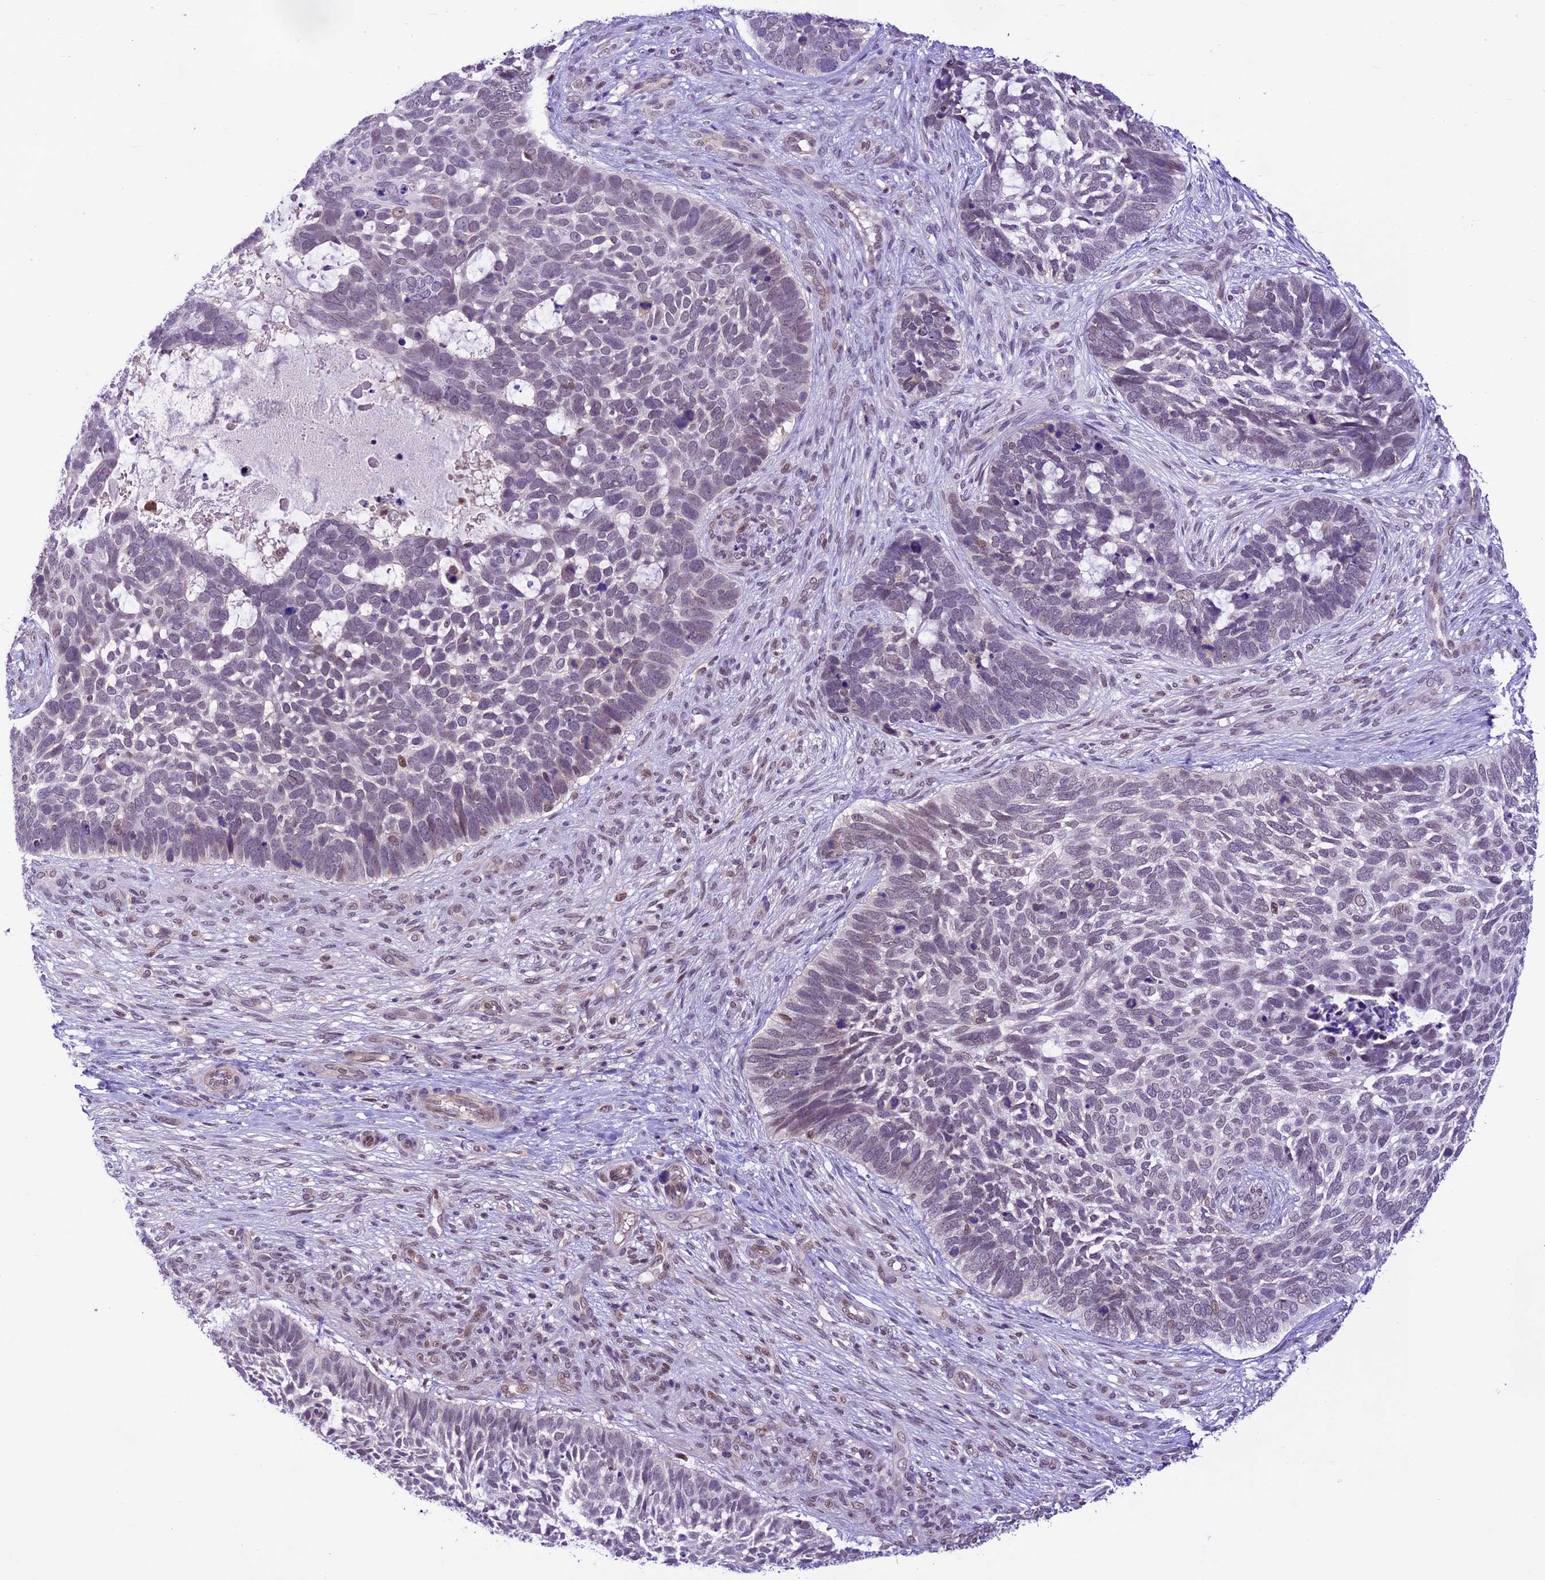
{"staining": {"intensity": "negative", "quantity": "none", "location": "none"}, "tissue": "skin cancer", "cell_type": "Tumor cells", "image_type": "cancer", "snomed": [{"axis": "morphology", "description": "Basal cell carcinoma"}, {"axis": "topography", "description": "Skin"}], "caption": "This image is of skin cancer stained with immunohistochemistry to label a protein in brown with the nuclei are counter-stained blue. There is no staining in tumor cells.", "gene": "SHKBP1", "patient": {"sex": "male", "age": 88}}